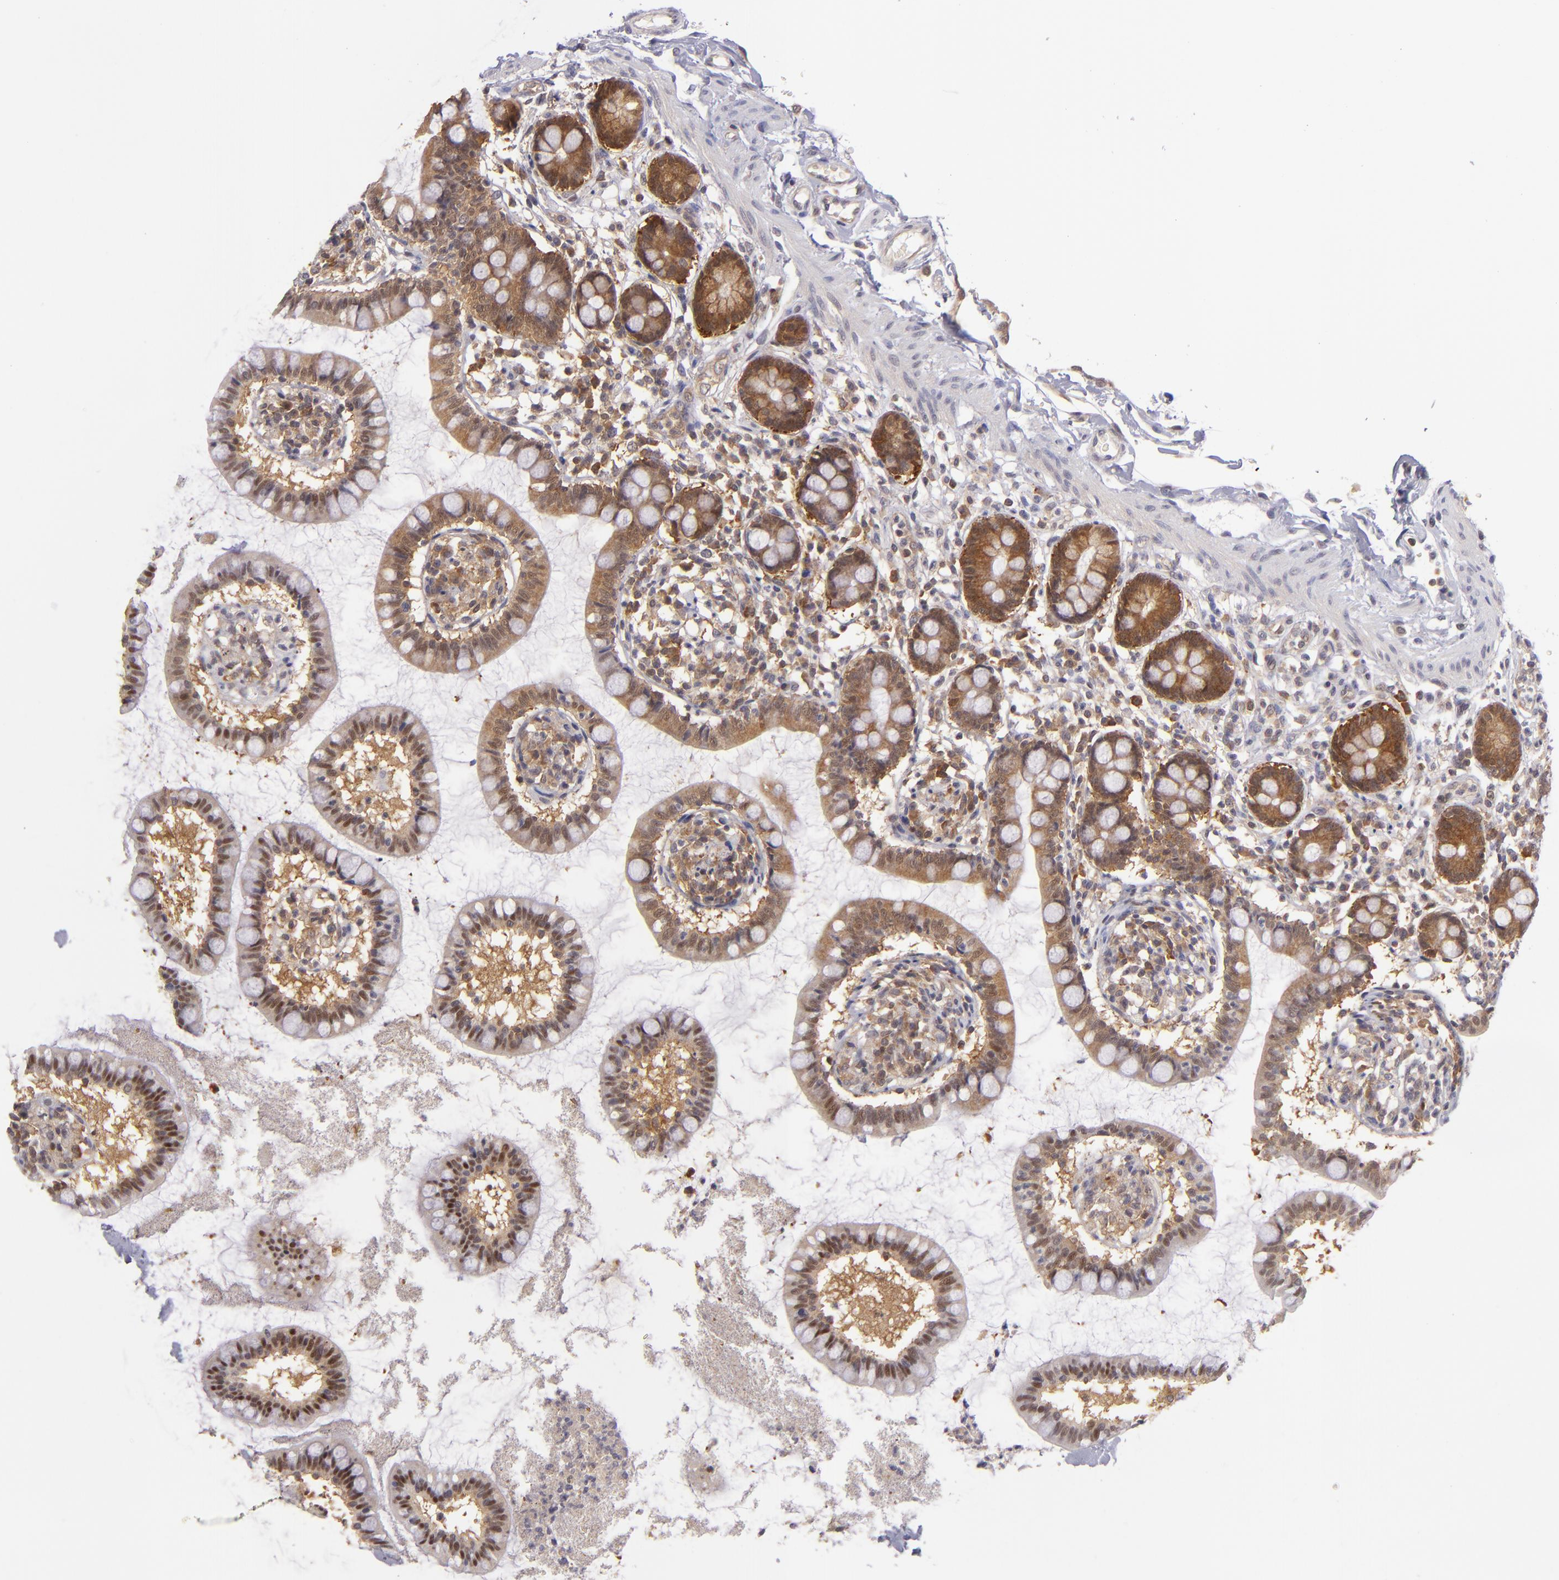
{"staining": {"intensity": "strong", "quantity": ">75%", "location": "cytoplasmic/membranous"}, "tissue": "small intestine", "cell_type": "Glandular cells", "image_type": "normal", "snomed": [{"axis": "morphology", "description": "Normal tissue, NOS"}, {"axis": "topography", "description": "Small intestine"}], "caption": "Small intestine stained with DAB immunohistochemistry (IHC) reveals high levels of strong cytoplasmic/membranous expression in about >75% of glandular cells.", "gene": "PTPN13", "patient": {"sex": "female", "age": 61}}